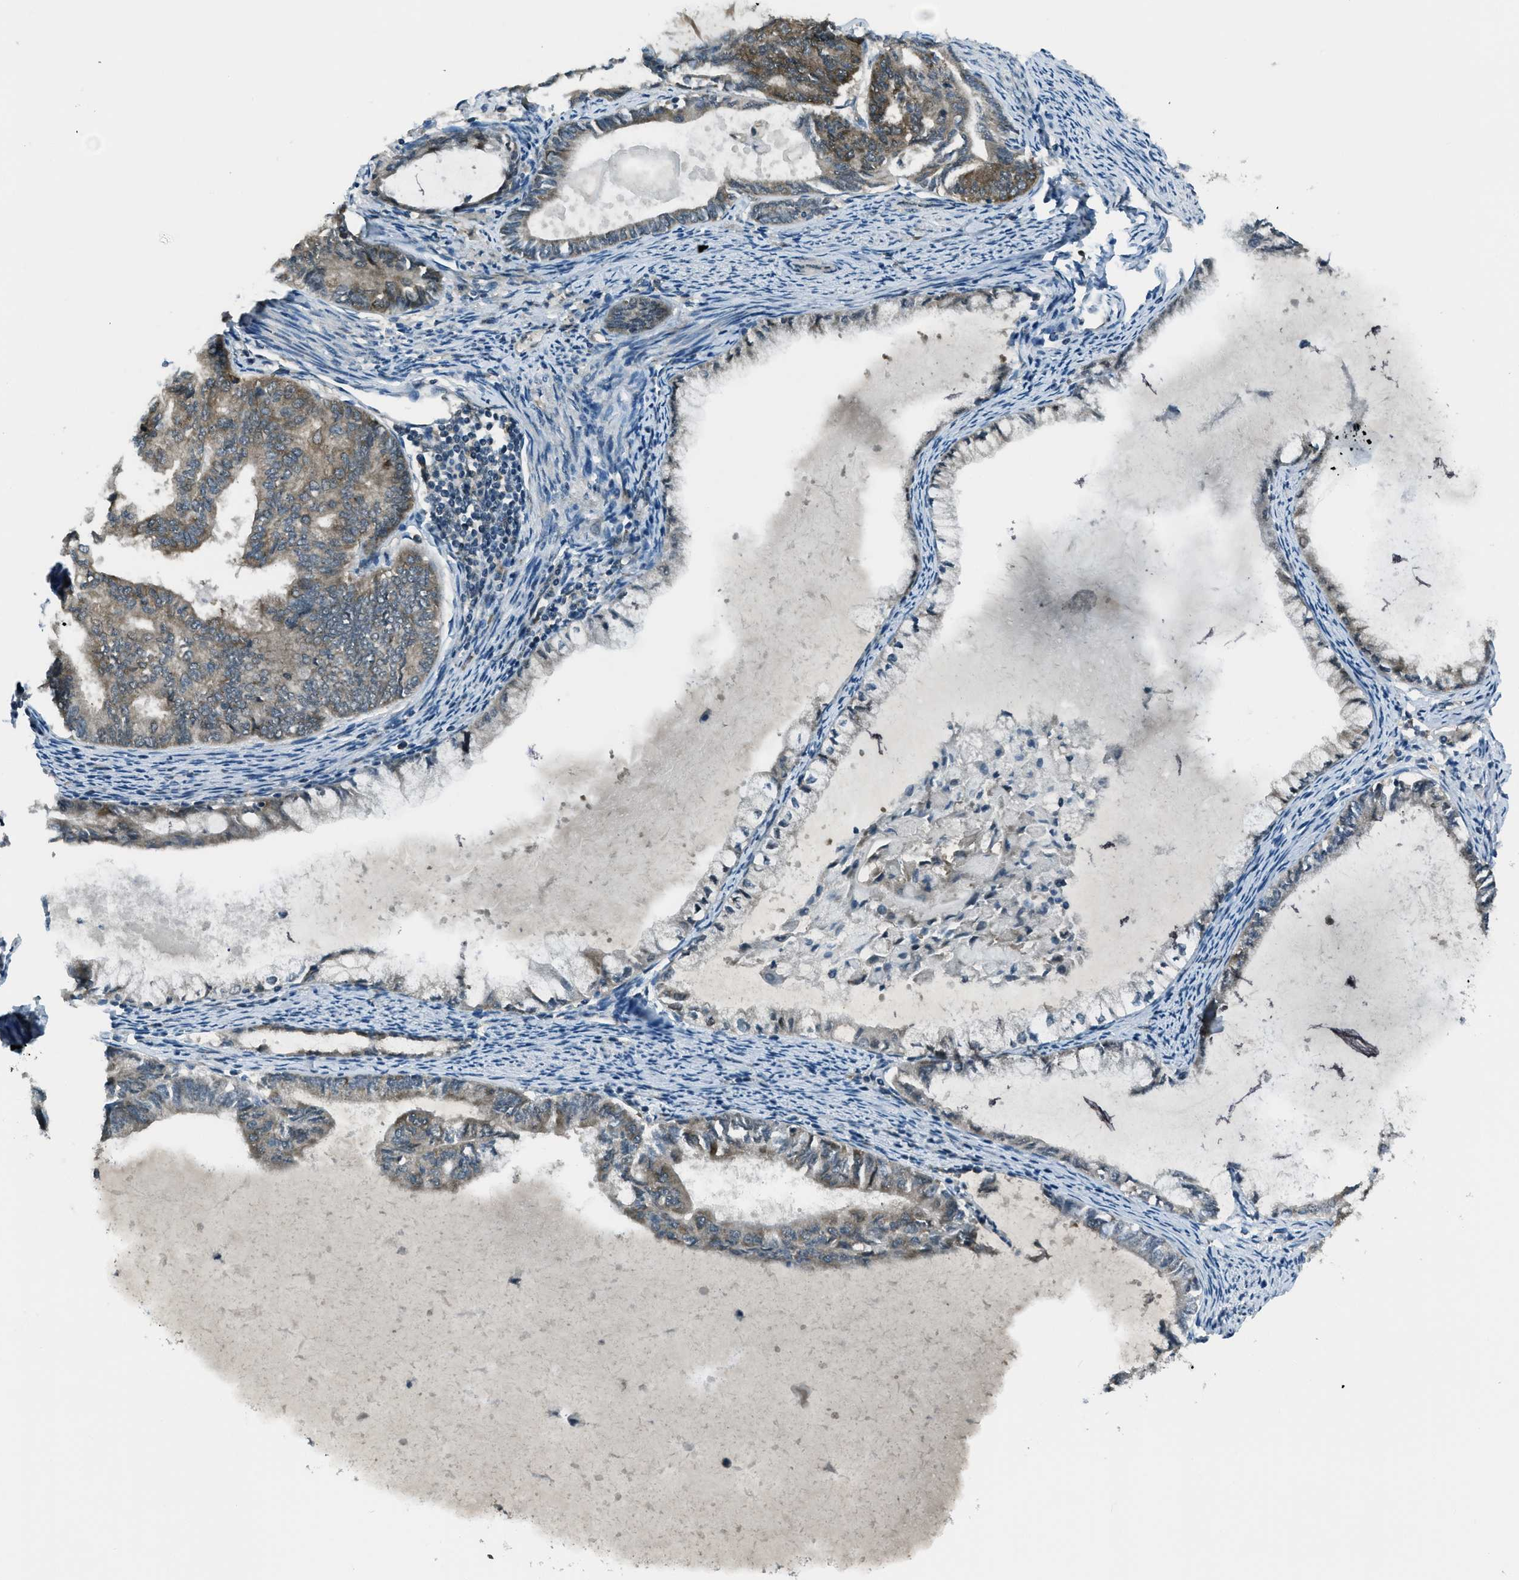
{"staining": {"intensity": "moderate", "quantity": "<25%", "location": "cytoplasmic/membranous"}, "tissue": "endometrial cancer", "cell_type": "Tumor cells", "image_type": "cancer", "snomed": [{"axis": "morphology", "description": "Adenocarcinoma, NOS"}, {"axis": "topography", "description": "Endometrium"}], "caption": "Protein staining demonstrates moderate cytoplasmic/membranous expression in approximately <25% of tumor cells in endometrial adenocarcinoma.", "gene": "ASAP2", "patient": {"sex": "female", "age": 86}}